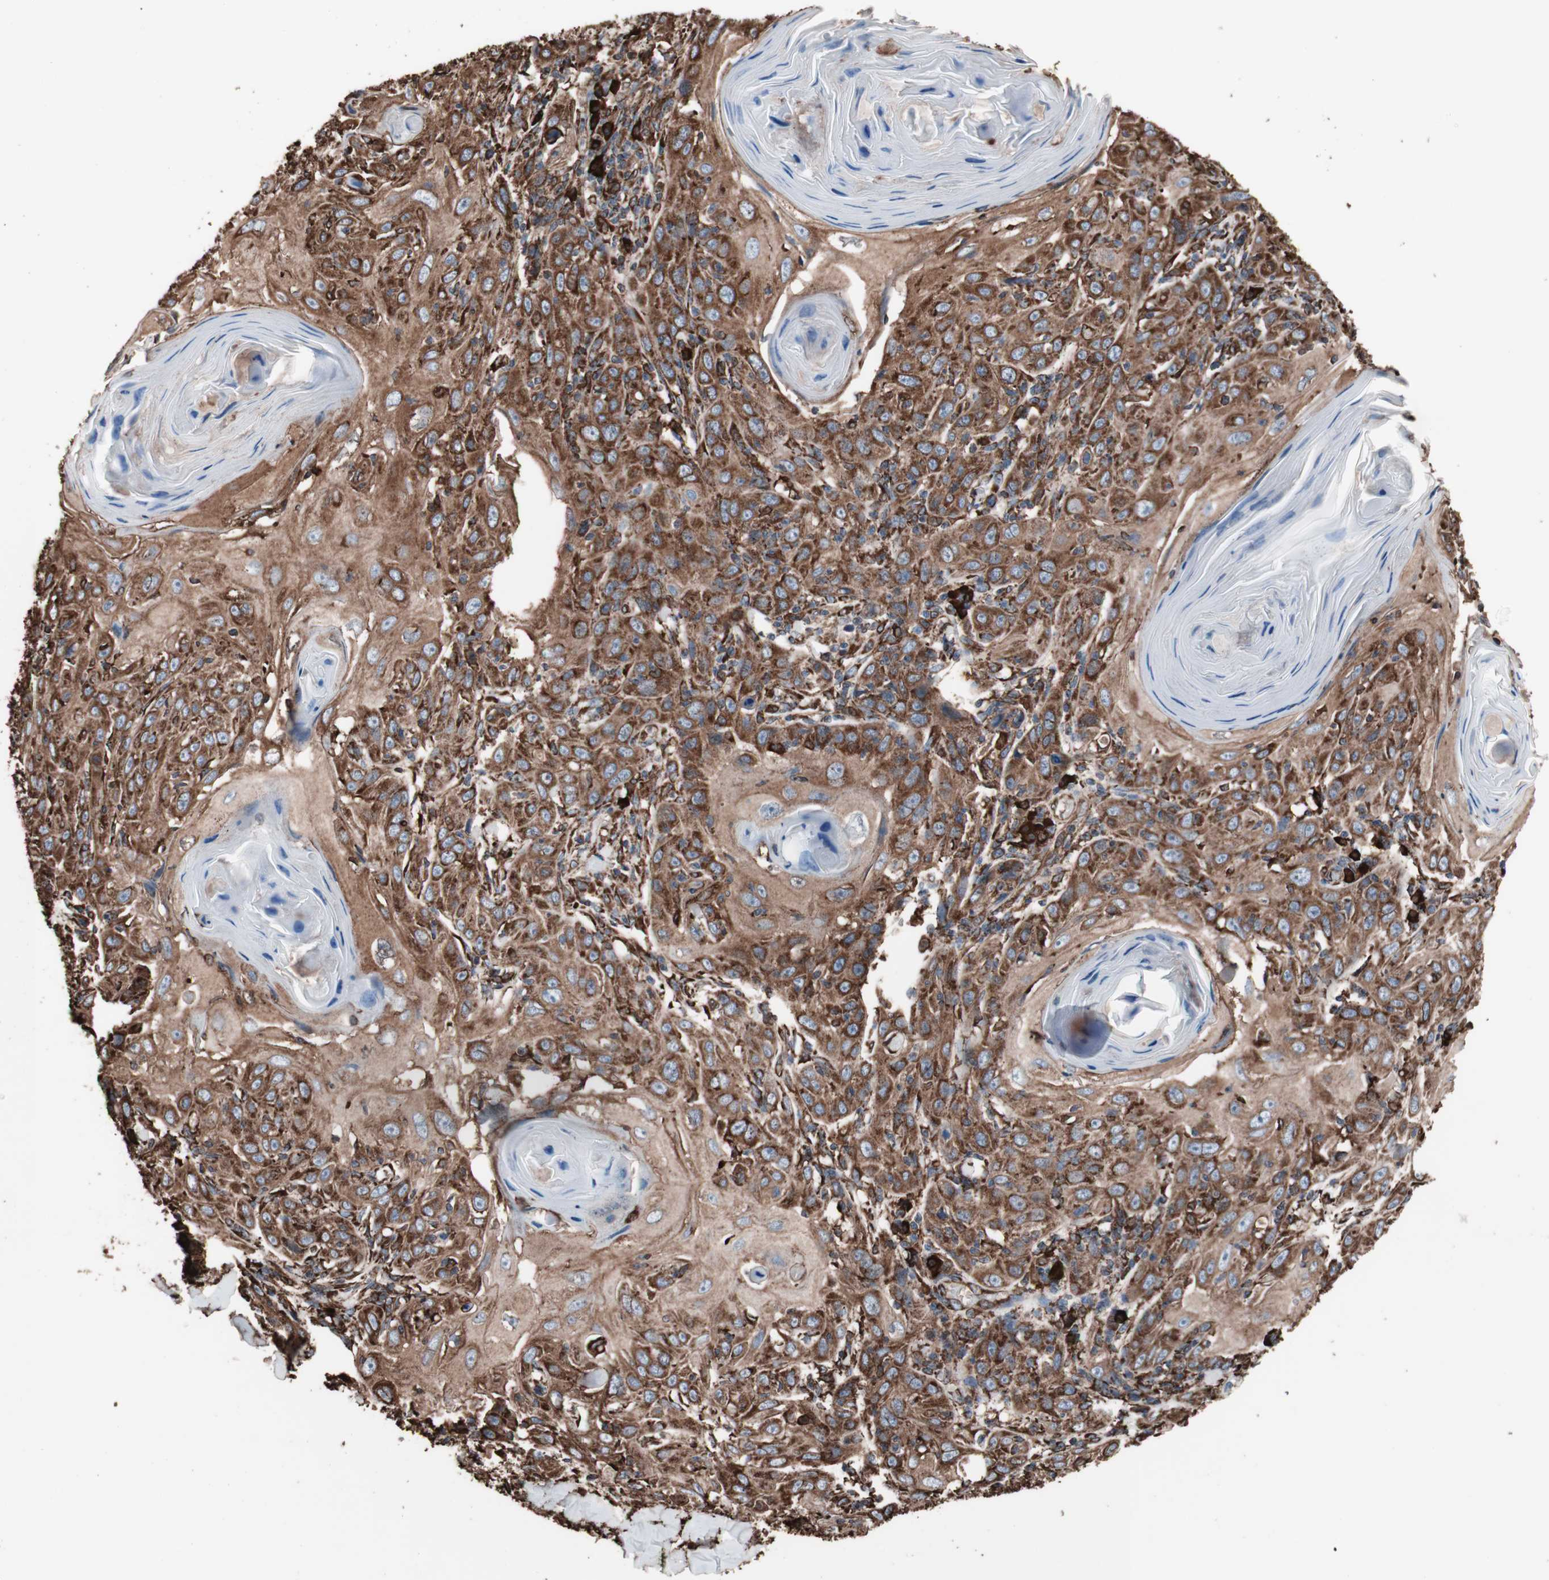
{"staining": {"intensity": "strong", "quantity": ">75%", "location": "cytoplasmic/membranous"}, "tissue": "skin cancer", "cell_type": "Tumor cells", "image_type": "cancer", "snomed": [{"axis": "morphology", "description": "Squamous cell carcinoma, NOS"}, {"axis": "topography", "description": "Skin"}], "caption": "This micrograph displays immunohistochemistry staining of human skin cancer (squamous cell carcinoma), with high strong cytoplasmic/membranous expression in about >75% of tumor cells.", "gene": "HSP90B1", "patient": {"sex": "female", "age": 88}}